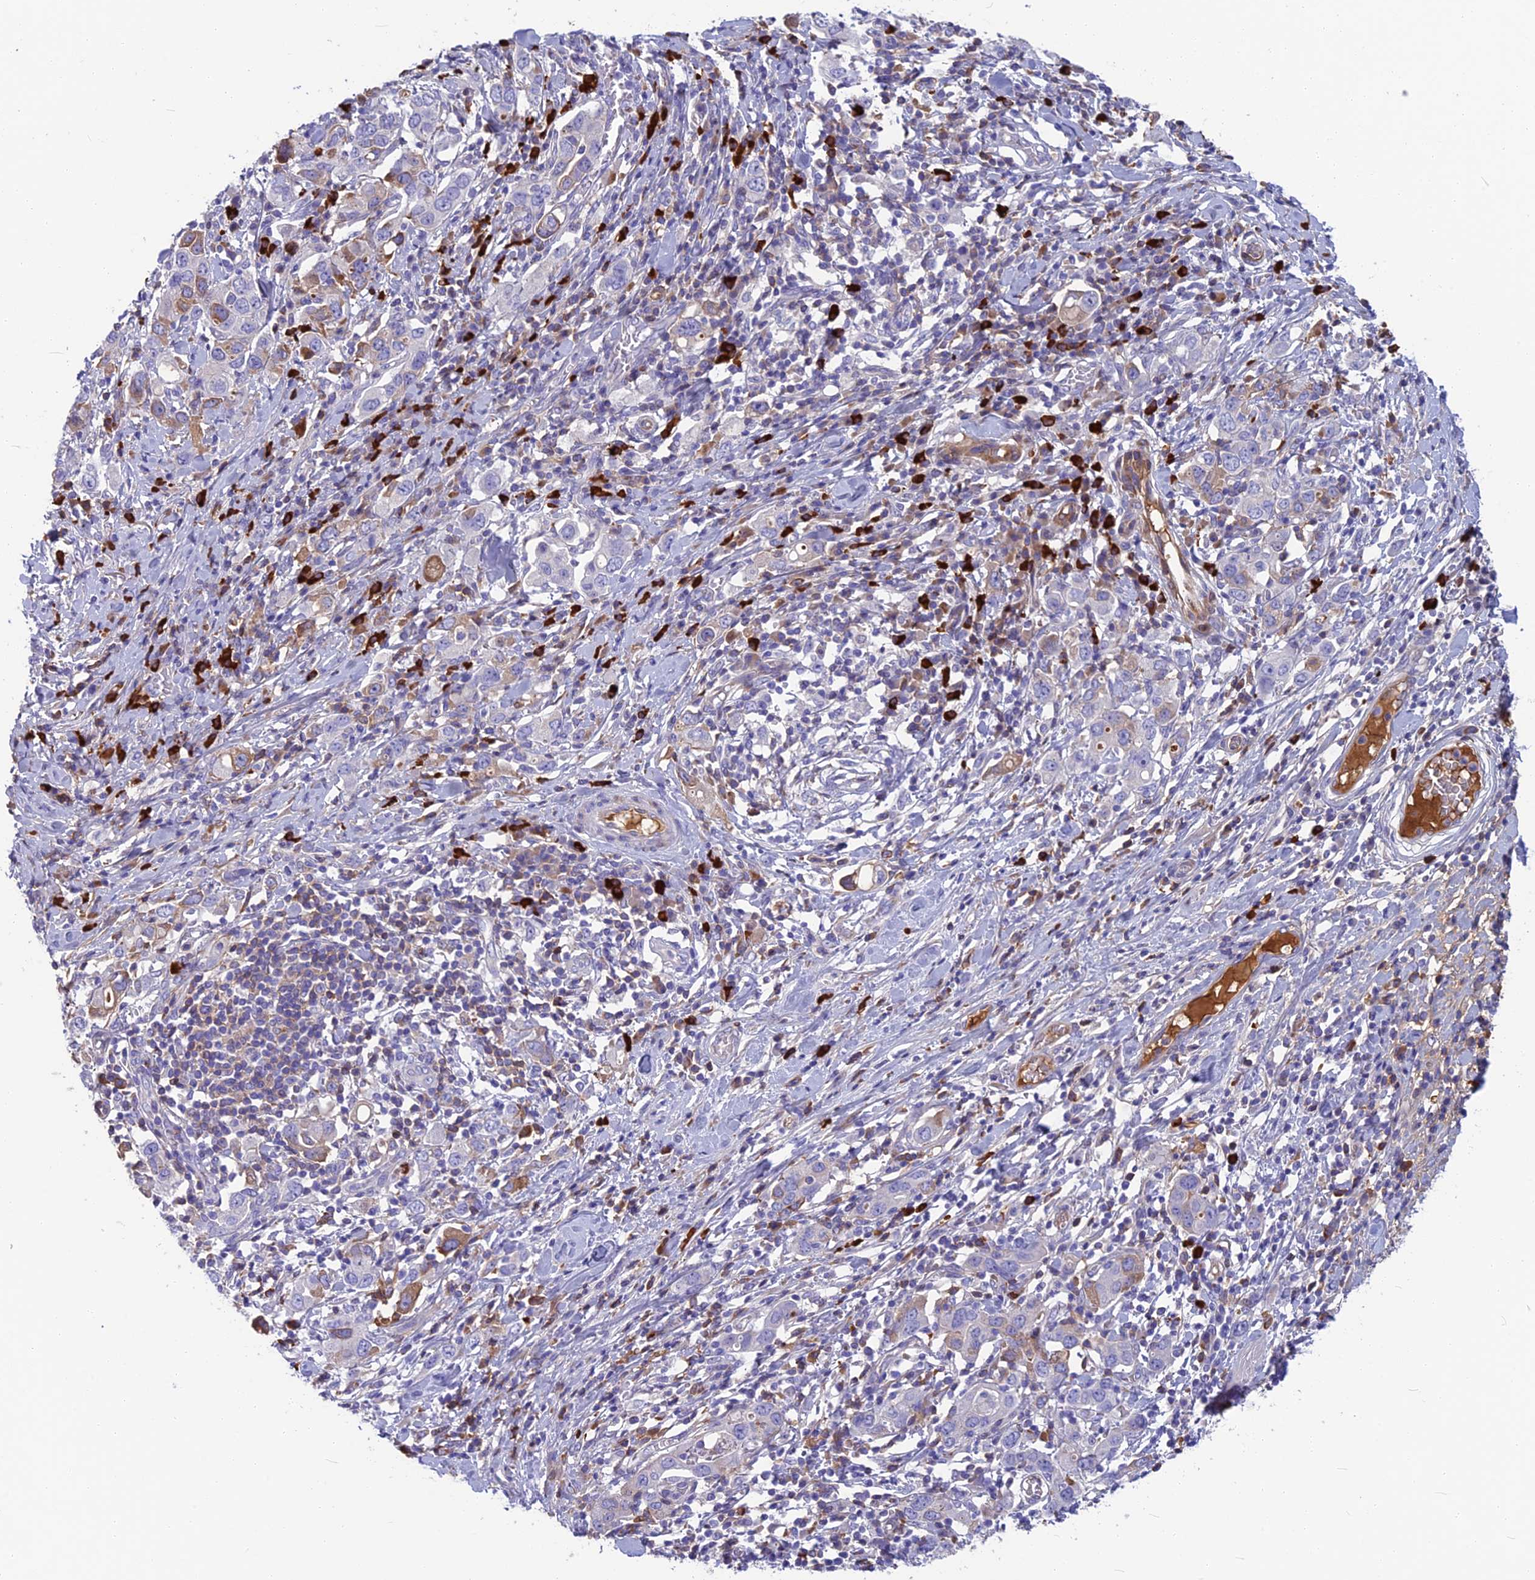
{"staining": {"intensity": "moderate", "quantity": "<25%", "location": "cytoplasmic/membranous"}, "tissue": "stomach cancer", "cell_type": "Tumor cells", "image_type": "cancer", "snomed": [{"axis": "morphology", "description": "Adenocarcinoma, NOS"}, {"axis": "topography", "description": "Stomach, upper"}], "caption": "Protein expression analysis of stomach cancer (adenocarcinoma) exhibits moderate cytoplasmic/membranous positivity in about <25% of tumor cells. (DAB IHC with brightfield microscopy, high magnification).", "gene": "SNAP91", "patient": {"sex": "male", "age": 62}}